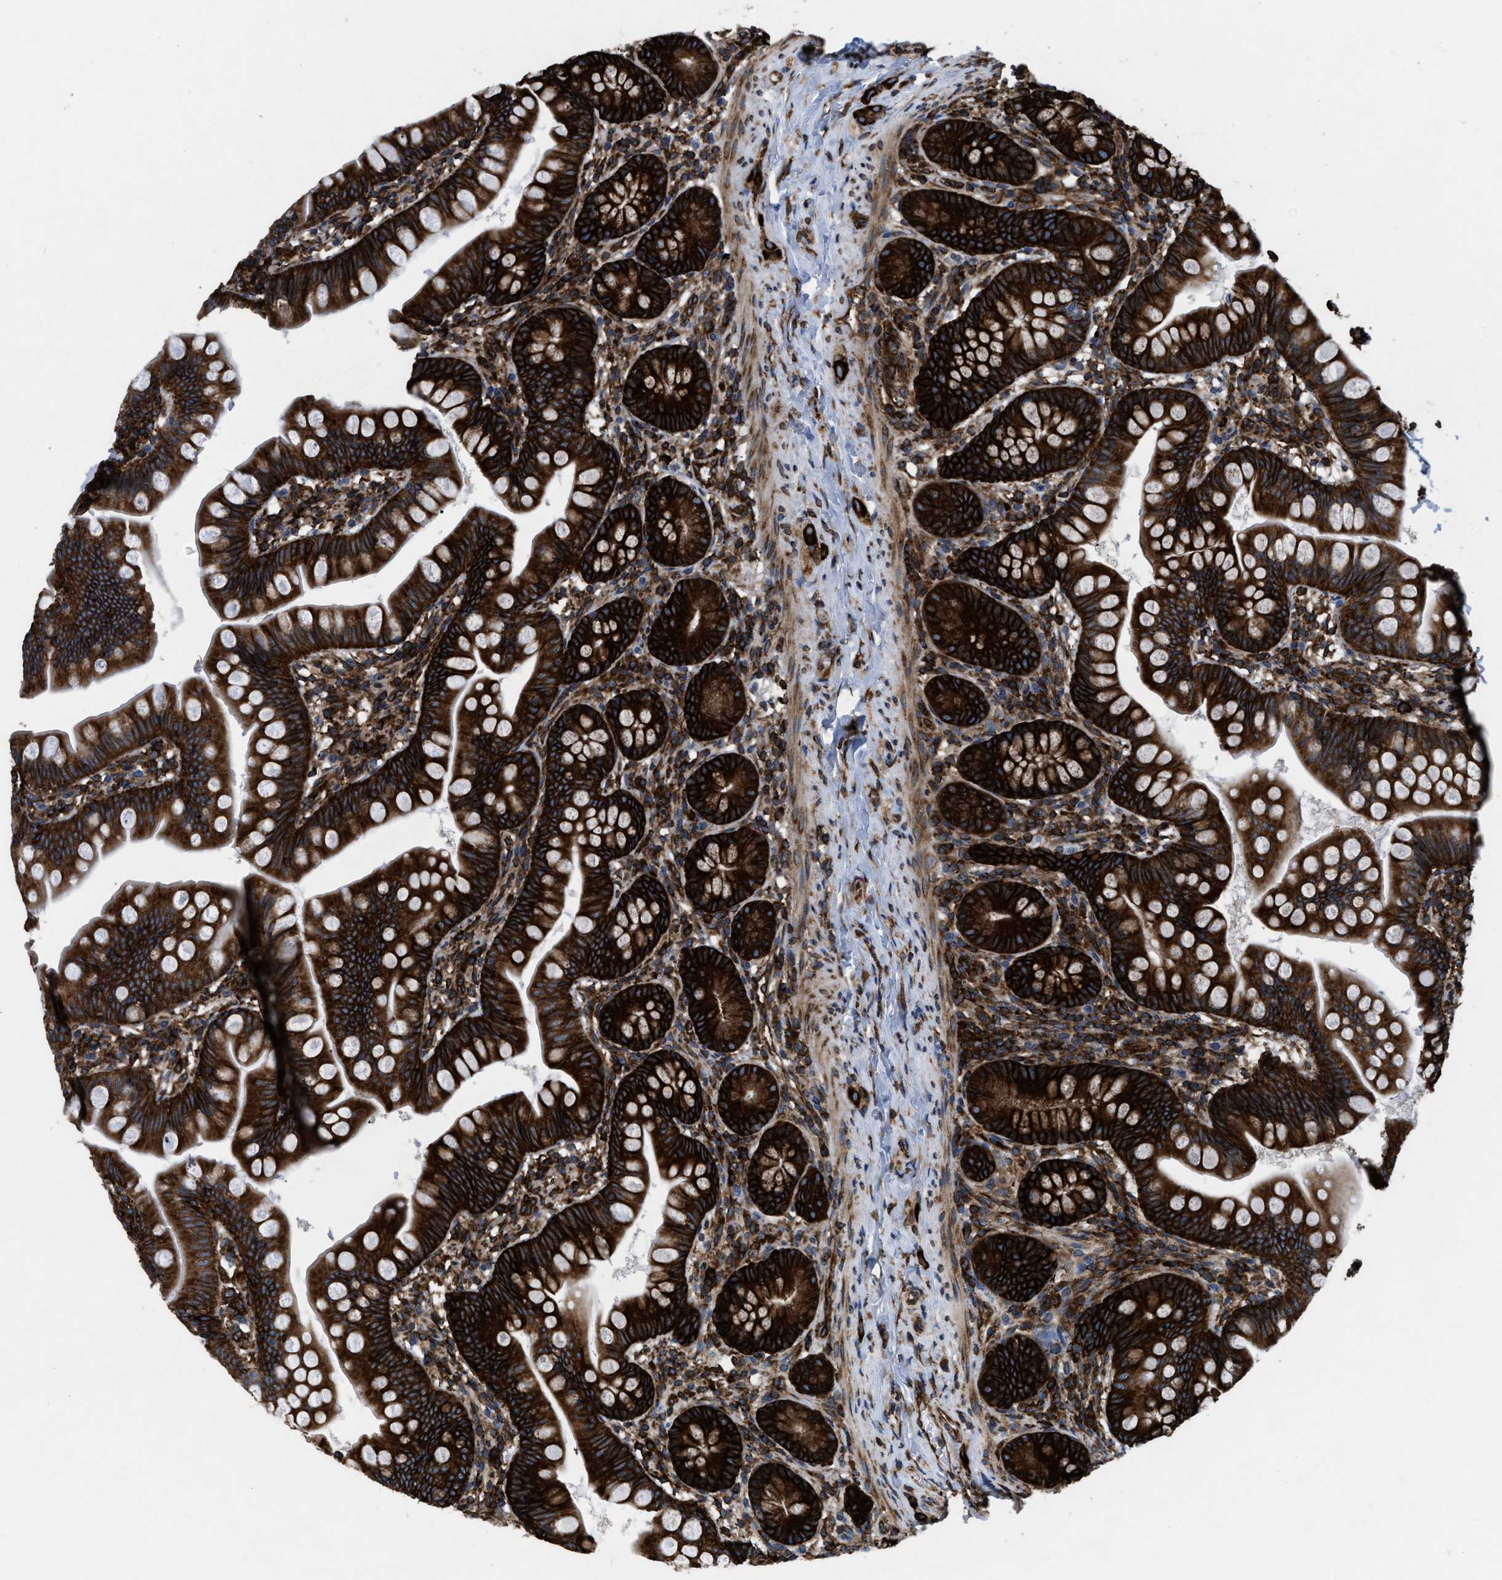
{"staining": {"intensity": "strong", "quantity": ">75%", "location": "cytoplasmic/membranous"}, "tissue": "small intestine", "cell_type": "Glandular cells", "image_type": "normal", "snomed": [{"axis": "morphology", "description": "Normal tissue, NOS"}, {"axis": "topography", "description": "Small intestine"}], "caption": "Protein staining exhibits strong cytoplasmic/membranous staining in approximately >75% of glandular cells in normal small intestine. (DAB (3,3'-diaminobenzidine) IHC, brown staining for protein, blue staining for nuclei).", "gene": "CAPRIN1", "patient": {"sex": "male", "age": 7}}